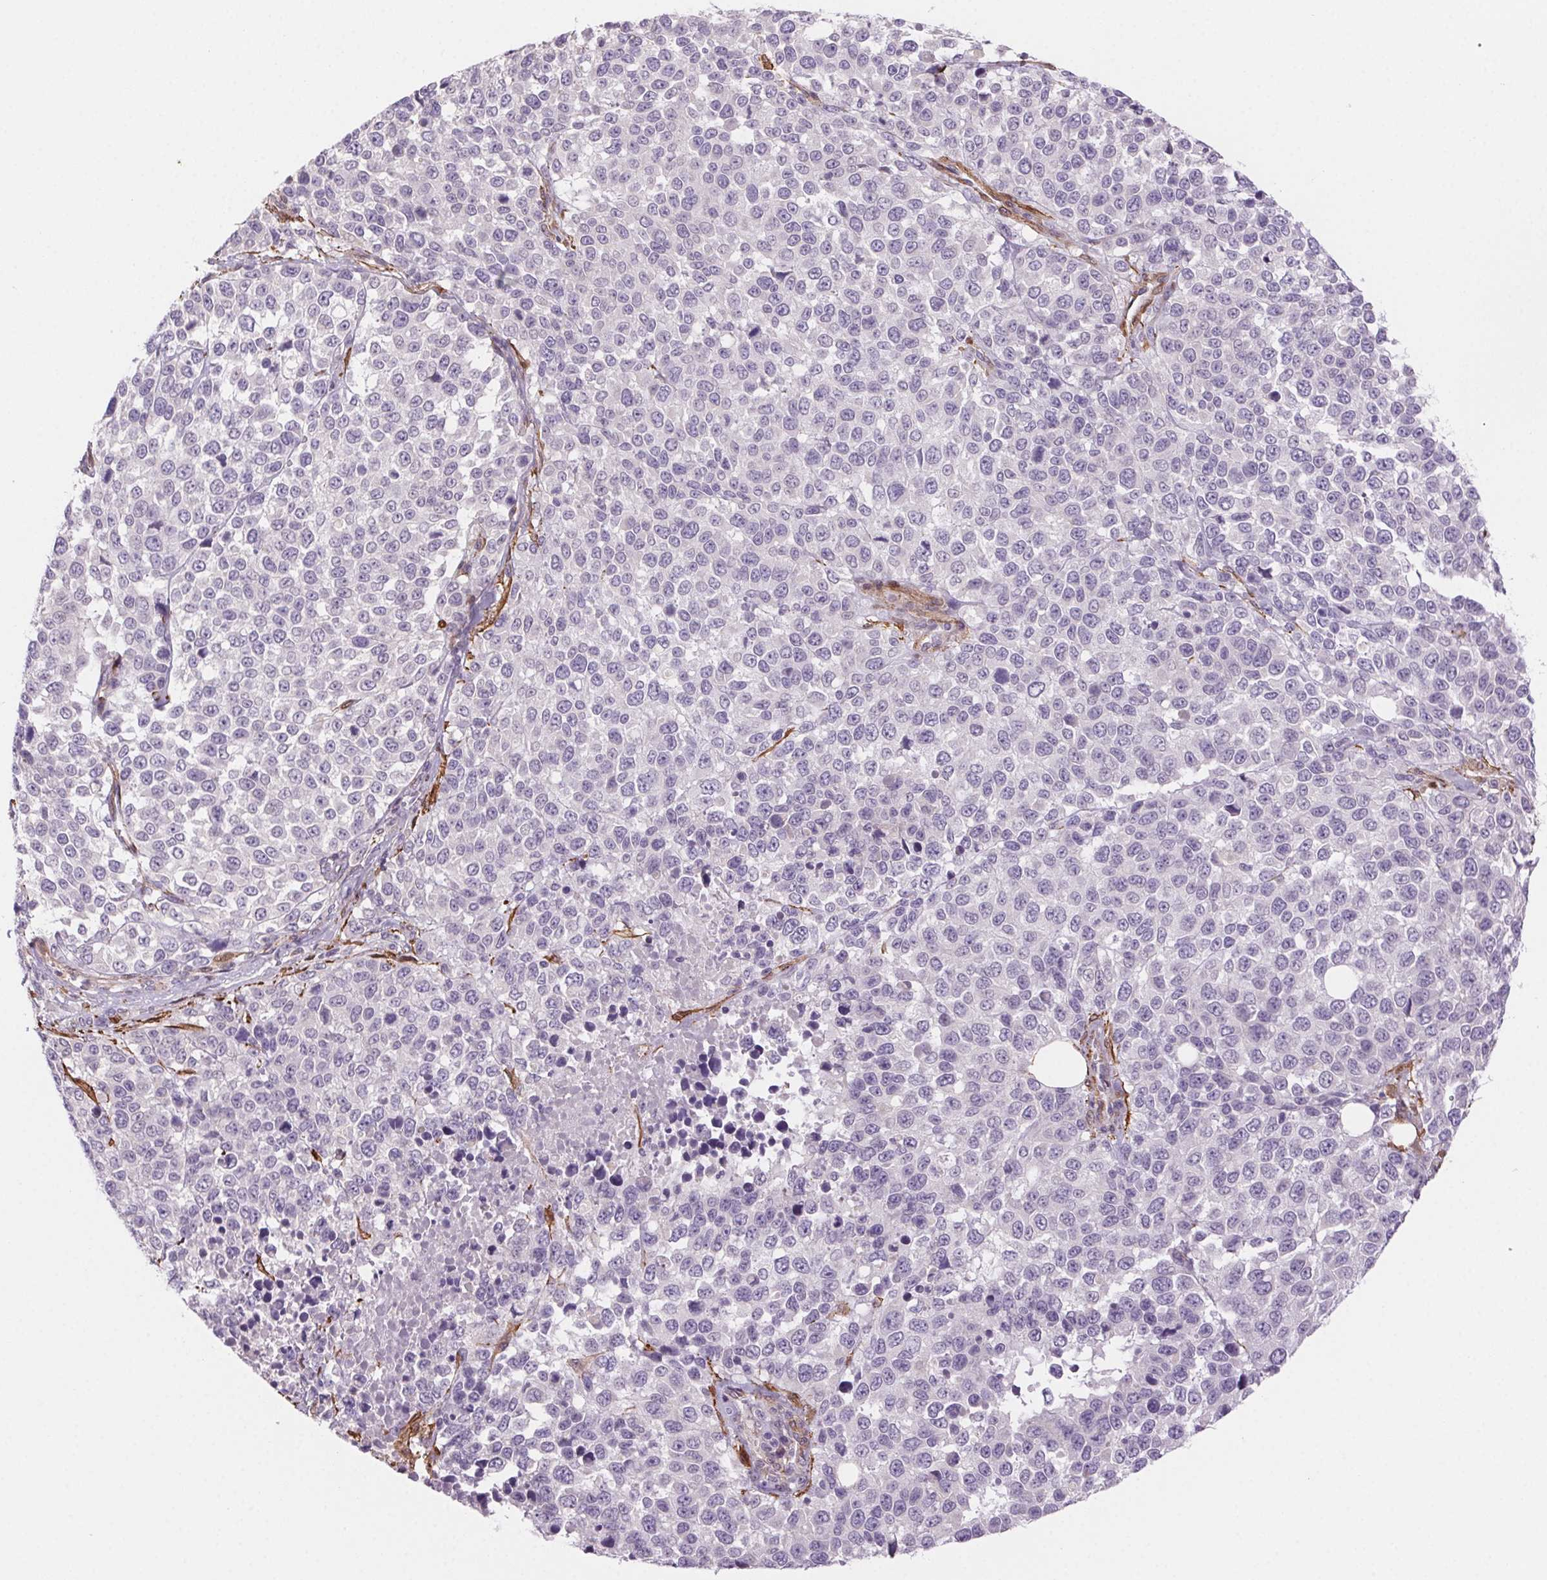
{"staining": {"intensity": "negative", "quantity": "none", "location": "none"}, "tissue": "melanoma", "cell_type": "Tumor cells", "image_type": "cancer", "snomed": [{"axis": "morphology", "description": "Malignant melanoma, Metastatic site"}, {"axis": "topography", "description": "Skin"}], "caption": "IHC of human melanoma displays no expression in tumor cells.", "gene": "GPX8", "patient": {"sex": "male", "age": 84}}